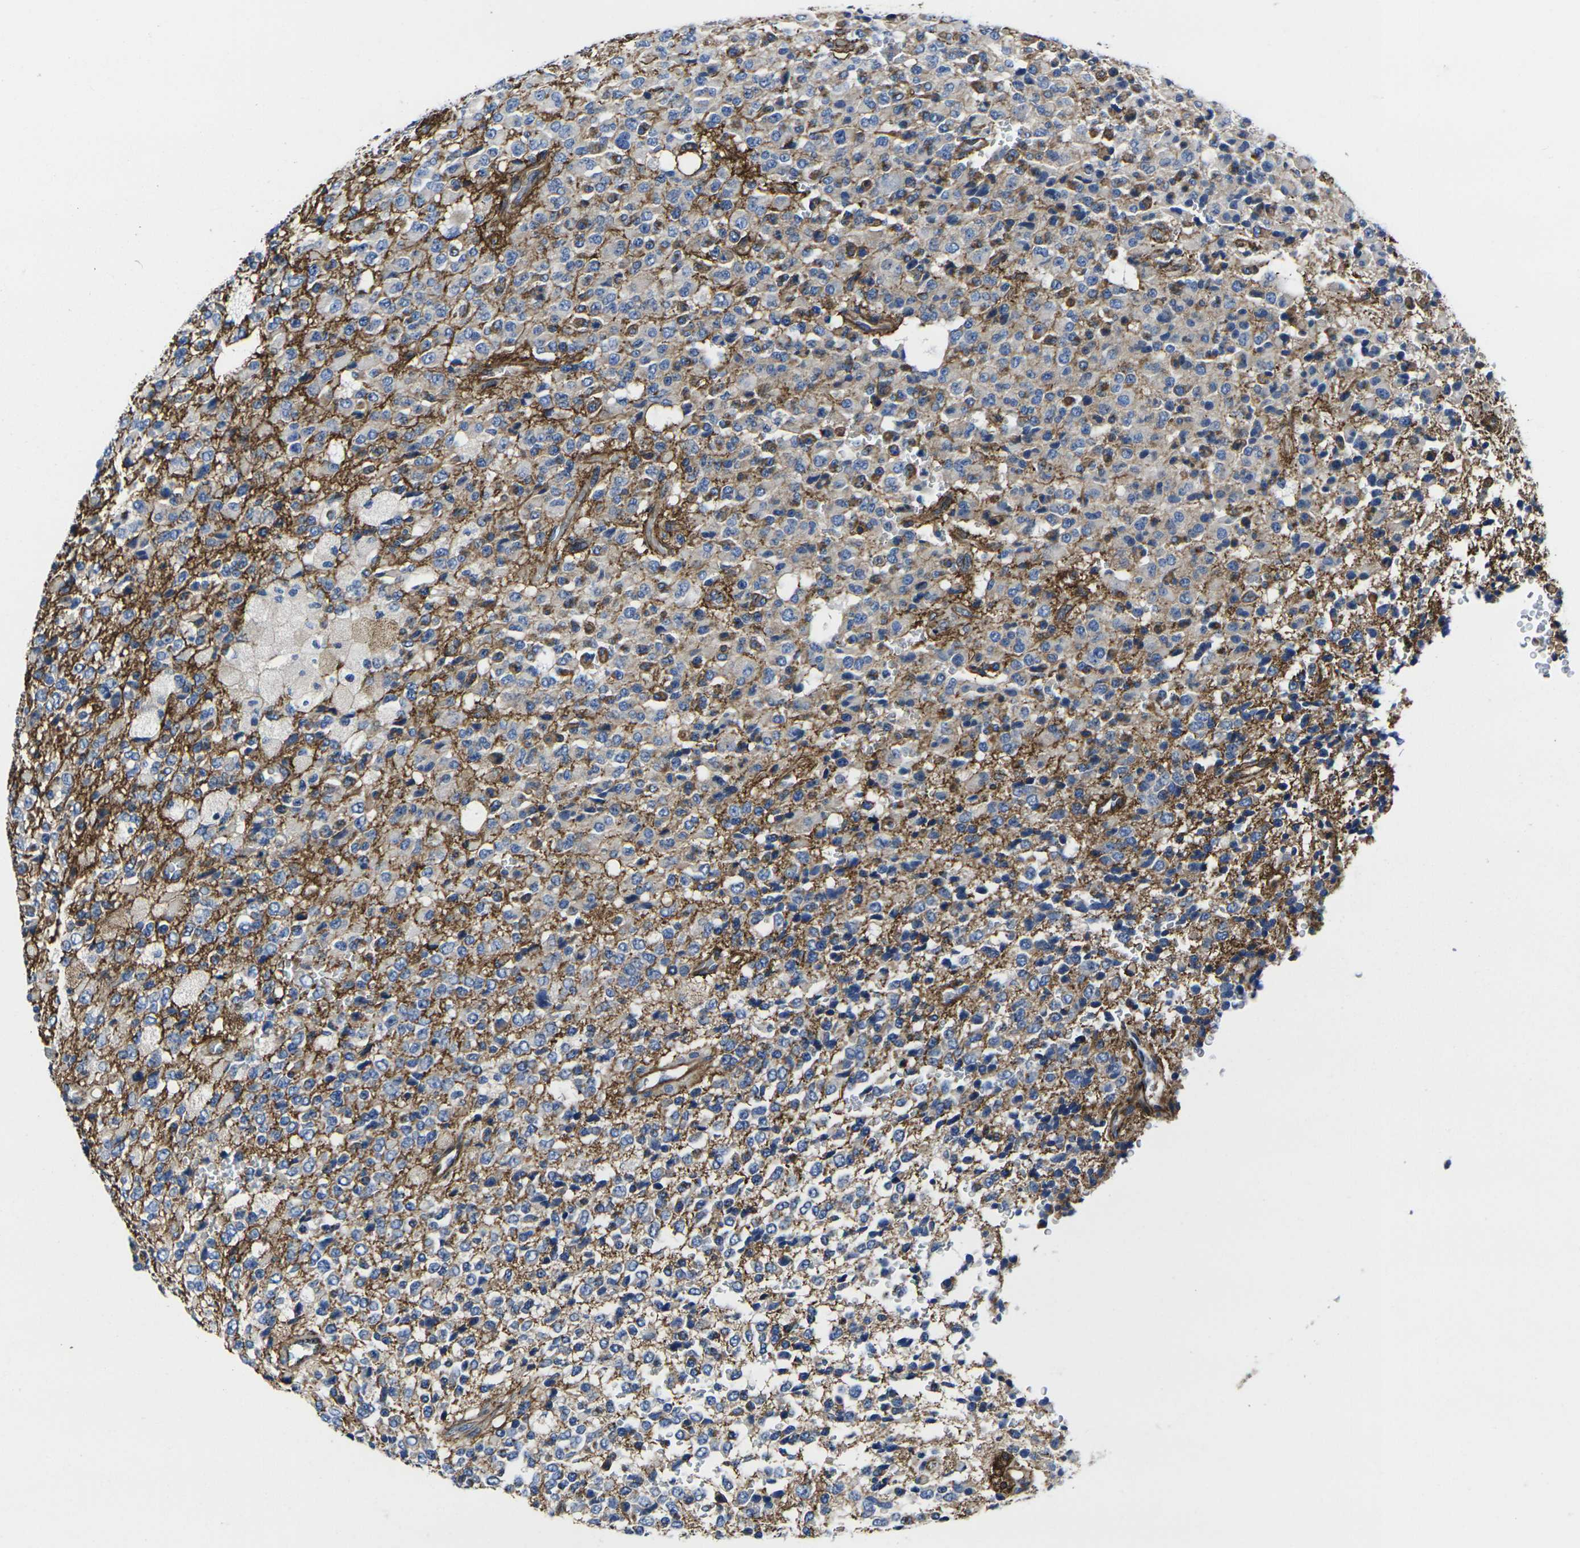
{"staining": {"intensity": "moderate", "quantity": "25%-75%", "location": "cytoplasmic/membranous"}, "tissue": "glioma", "cell_type": "Tumor cells", "image_type": "cancer", "snomed": [{"axis": "morphology", "description": "Glioma, malignant, High grade"}, {"axis": "topography", "description": "pancreas cauda"}], "caption": "DAB (3,3'-diaminobenzidine) immunohistochemical staining of human malignant glioma (high-grade) exhibits moderate cytoplasmic/membranous protein staining in approximately 25%-75% of tumor cells. Nuclei are stained in blue.", "gene": "NUMB", "patient": {"sex": "male", "age": 60}}